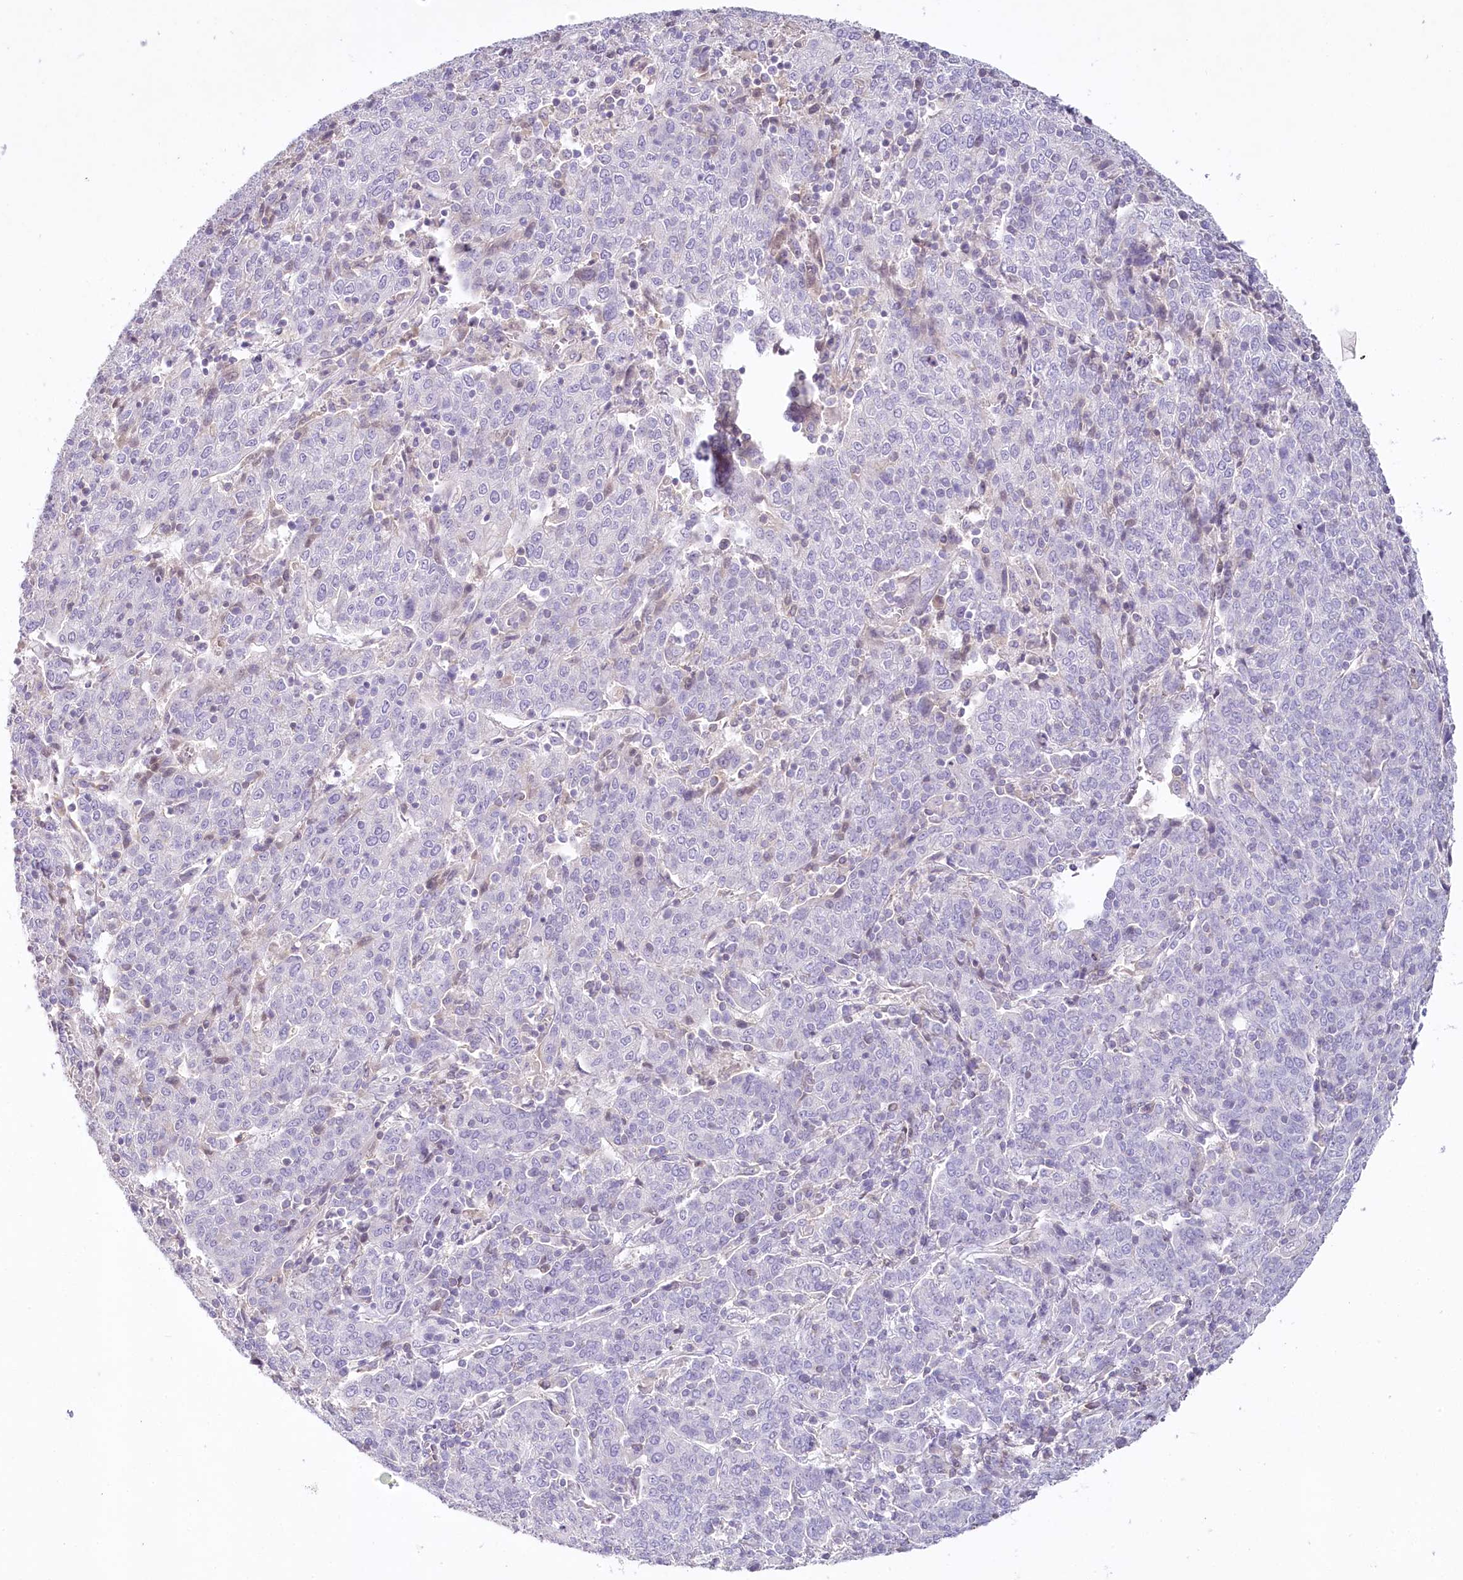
{"staining": {"intensity": "negative", "quantity": "none", "location": "none"}, "tissue": "cervical cancer", "cell_type": "Tumor cells", "image_type": "cancer", "snomed": [{"axis": "morphology", "description": "Squamous cell carcinoma, NOS"}, {"axis": "topography", "description": "Cervix"}], "caption": "Immunohistochemistry histopathology image of squamous cell carcinoma (cervical) stained for a protein (brown), which displays no staining in tumor cells.", "gene": "HPD", "patient": {"sex": "female", "age": 67}}